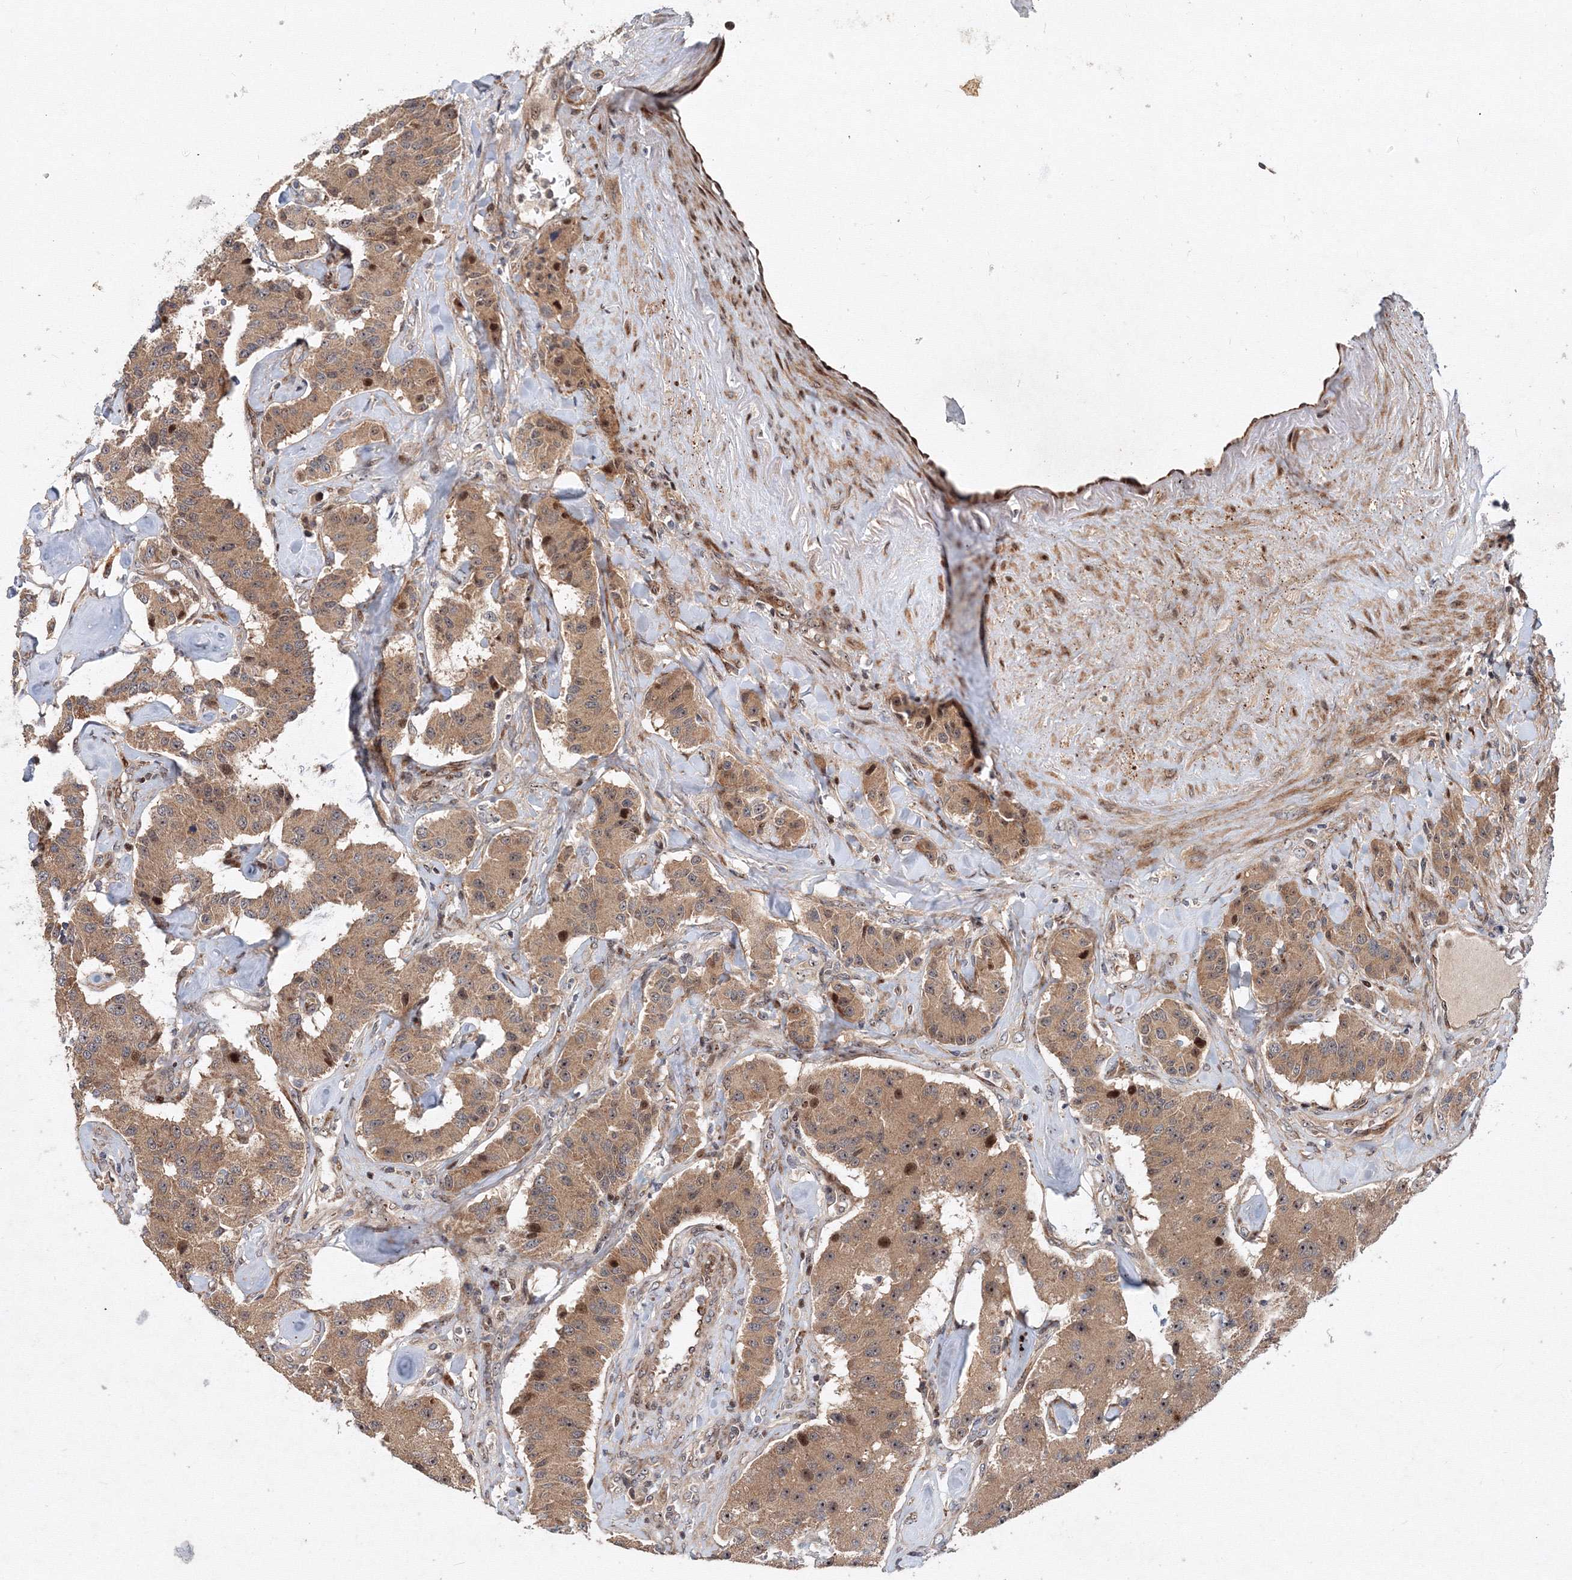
{"staining": {"intensity": "moderate", "quantity": ">75%", "location": "cytoplasmic/membranous,nuclear"}, "tissue": "carcinoid", "cell_type": "Tumor cells", "image_type": "cancer", "snomed": [{"axis": "morphology", "description": "Carcinoid, malignant, NOS"}, {"axis": "topography", "description": "Pancreas"}], "caption": "An immunohistochemistry histopathology image of tumor tissue is shown. Protein staining in brown shows moderate cytoplasmic/membranous and nuclear positivity in carcinoid (malignant) within tumor cells.", "gene": "ANKAR", "patient": {"sex": "male", "age": 41}}